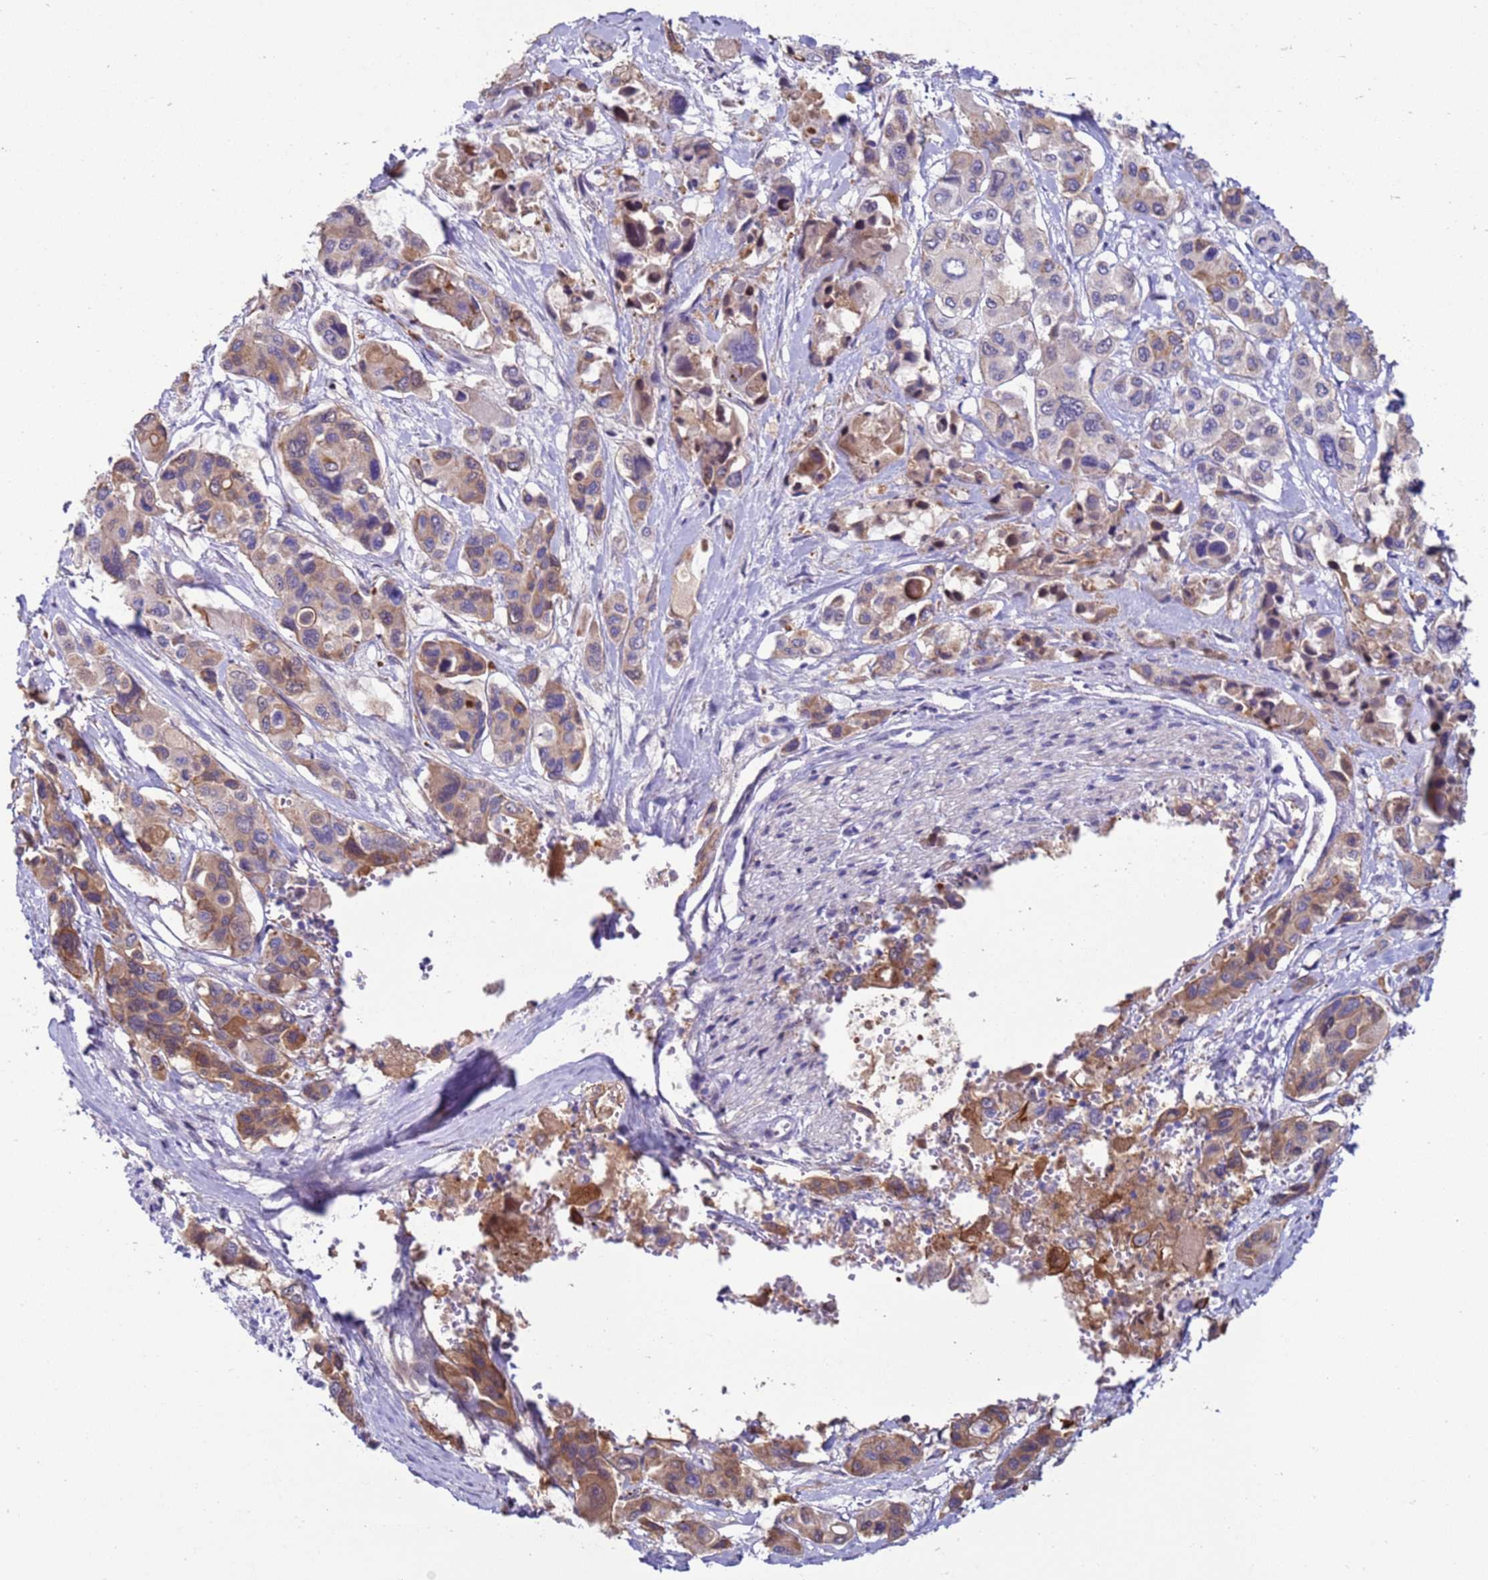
{"staining": {"intensity": "moderate", "quantity": "25%-75%", "location": "cytoplasmic/membranous"}, "tissue": "pancreatic cancer", "cell_type": "Tumor cells", "image_type": "cancer", "snomed": [{"axis": "morphology", "description": "Adenocarcinoma, NOS"}, {"axis": "topography", "description": "Pancreas"}], "caption": "Moderate cytoplasmic/membranous expression for a protein is present in about 25%-75% of tumor cells of pancreatic cancer using immunohistochemistry.", "gene": "NPAP1", "patient": {"sex": "male", "age": 92}}